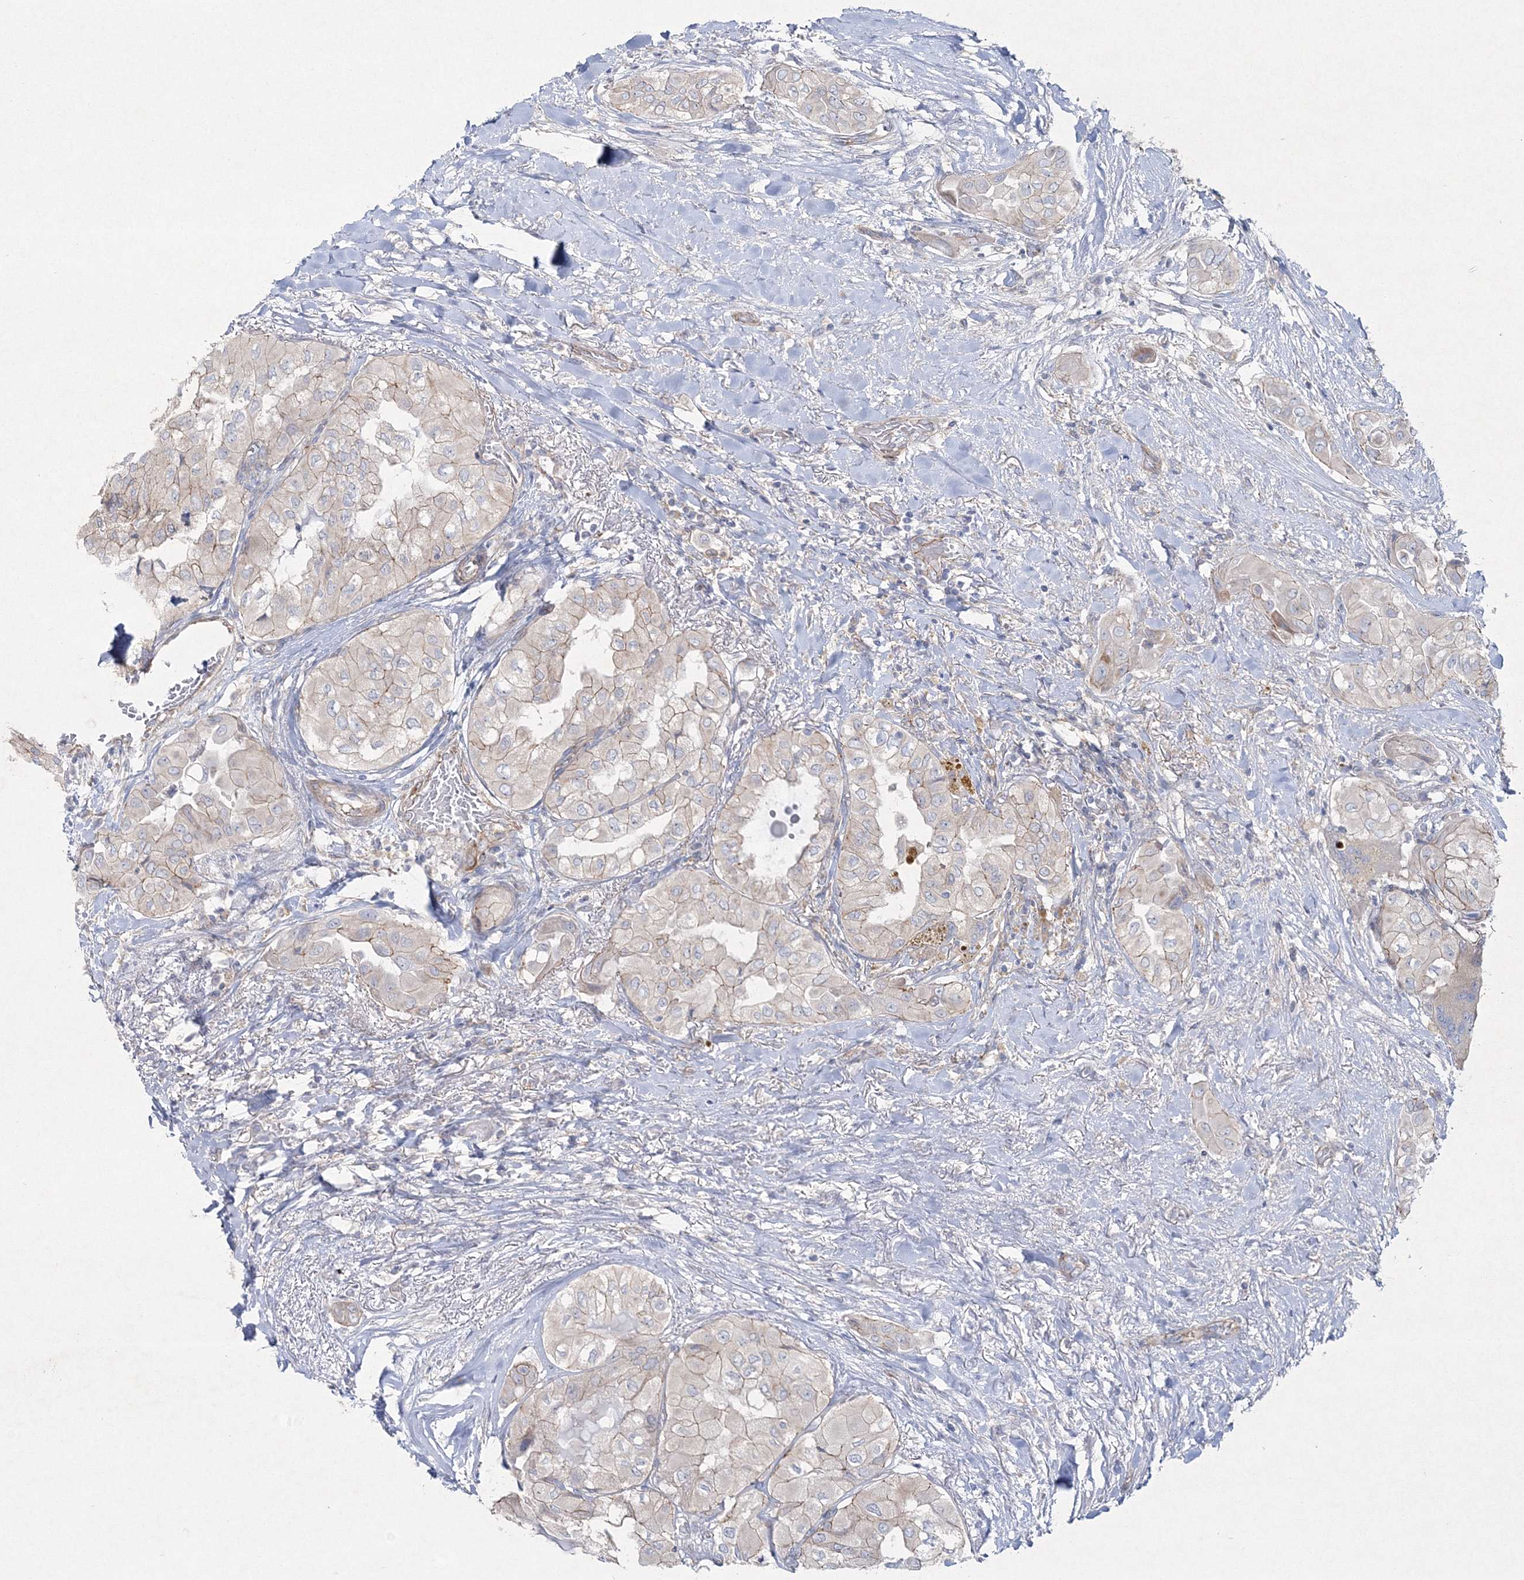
{"staining": {"intensity": "weak", "quantity": "25%-75%", "location": "cytoplasmic/membranous"}, "tissue": "thyroid cancer", "cell_type": "Tumor cells", "image_type": "cancer", "snomed": [{"axis": "morphology", "description": "Papillary adenocarcinoma, NOS"}, {"axis": "topography", "description": "Thyroid gland"}], "caption": "DAB (3,3'-diaminobenzidine) immunohistochemical staining of papillary adenocarcinoma (thyroid) demonstrates weak cytoplasmic/membranous protein expression in about 25%-75% of tumor cells.", "gene": "NAA40", "patient": {"sex": "female", "age": 59}}